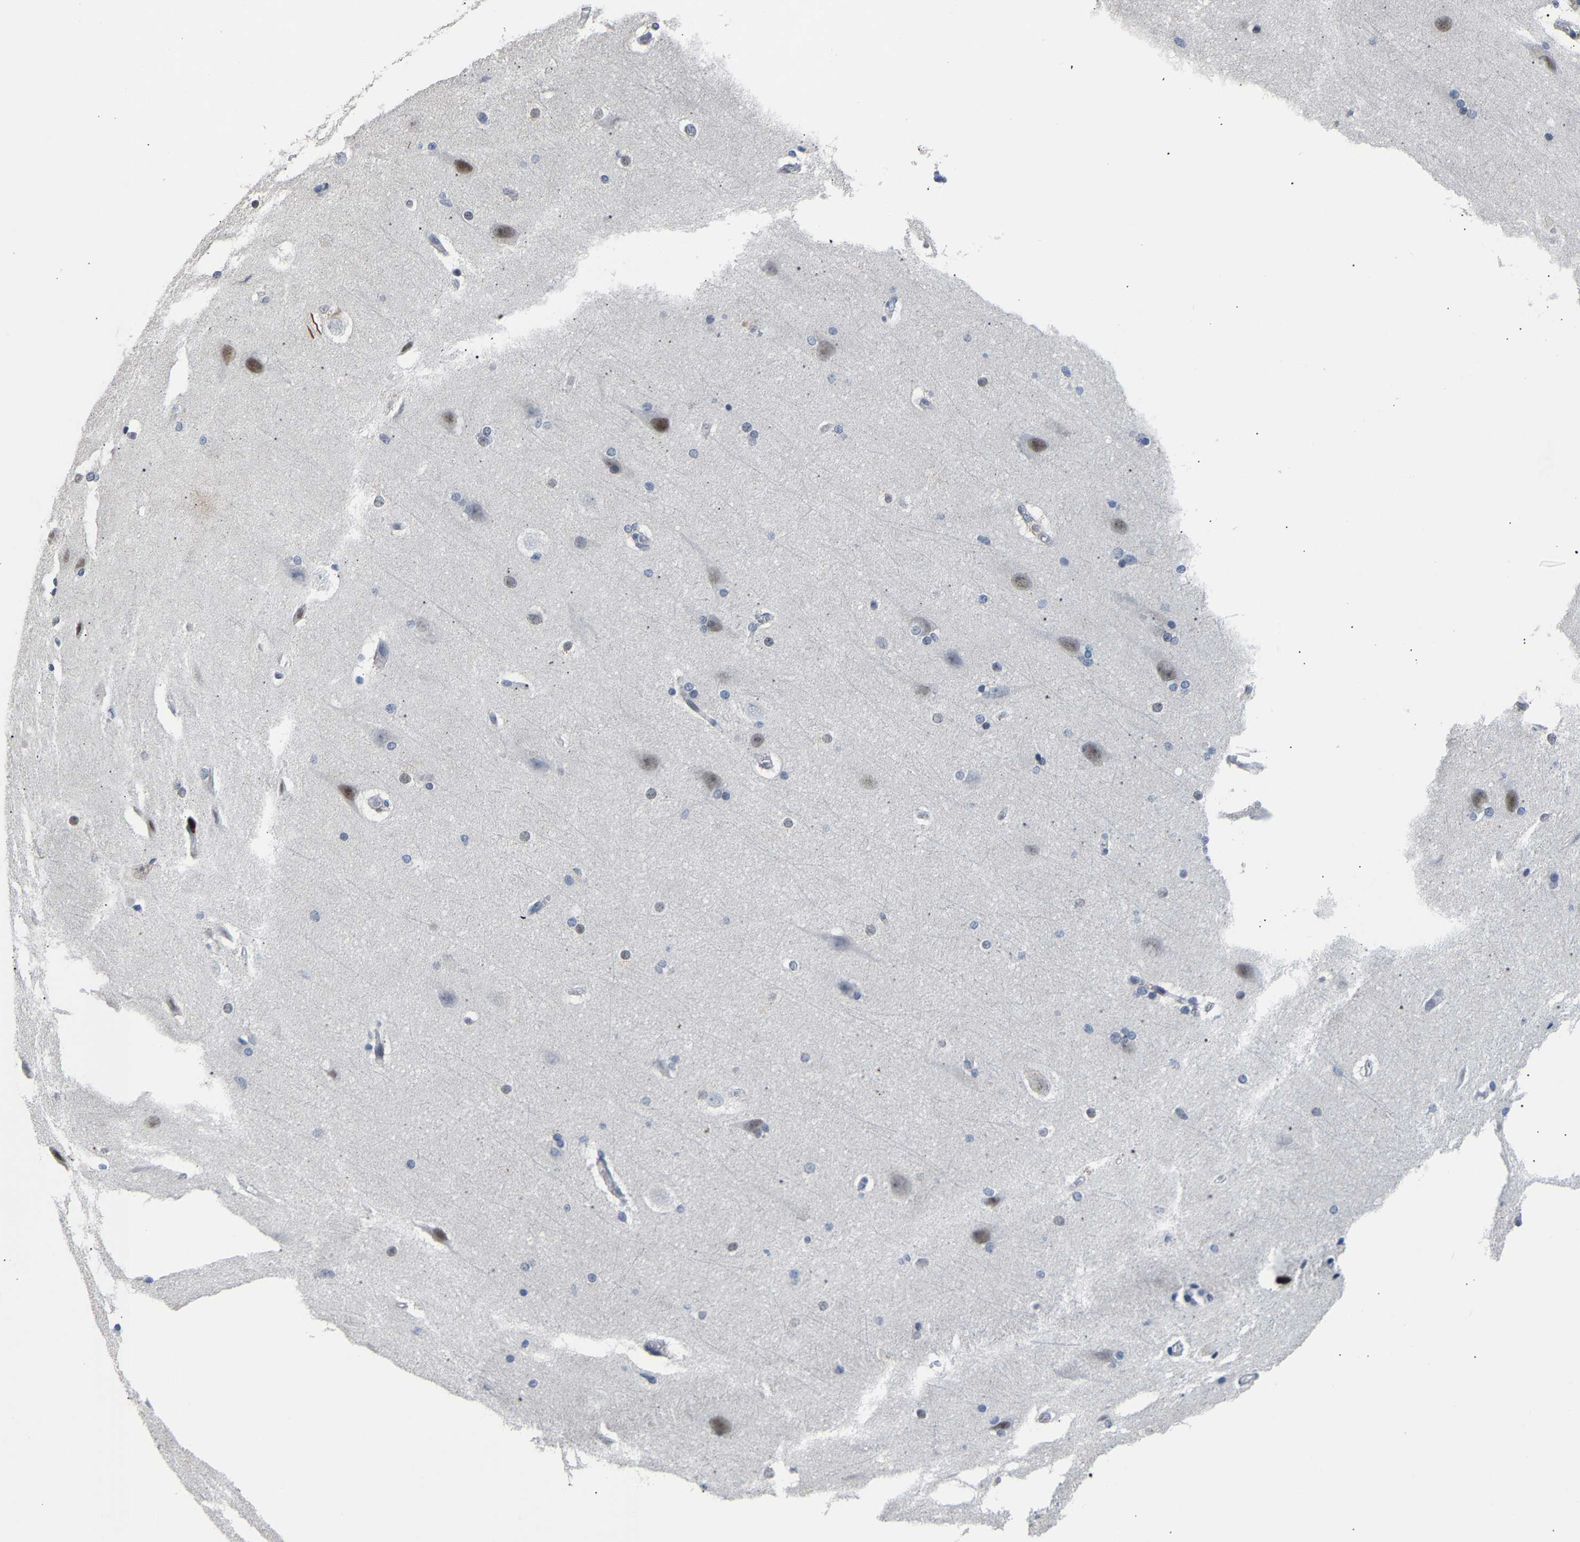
{"staining": {"intensity": "negative", "quantity": "none", "location": "none"}, "tissue": "cerebral cortex", "cell_type": "Endothelial cells", "image_type": "normal", "snomed": [{"axis": "morphology", "description": "Normal tissue, NOS"}, {"axis": "topography", "description": "Cerebral cortex"}, {"axis": "topography", "description": "Hippocampus"}], "caption": "Immunohistochemical staining of normal human cerebral cortex reveals no significant staining in endothelial cells.", "gene": "TDRD7", "patient": {"sex": "female", "age": 19}}